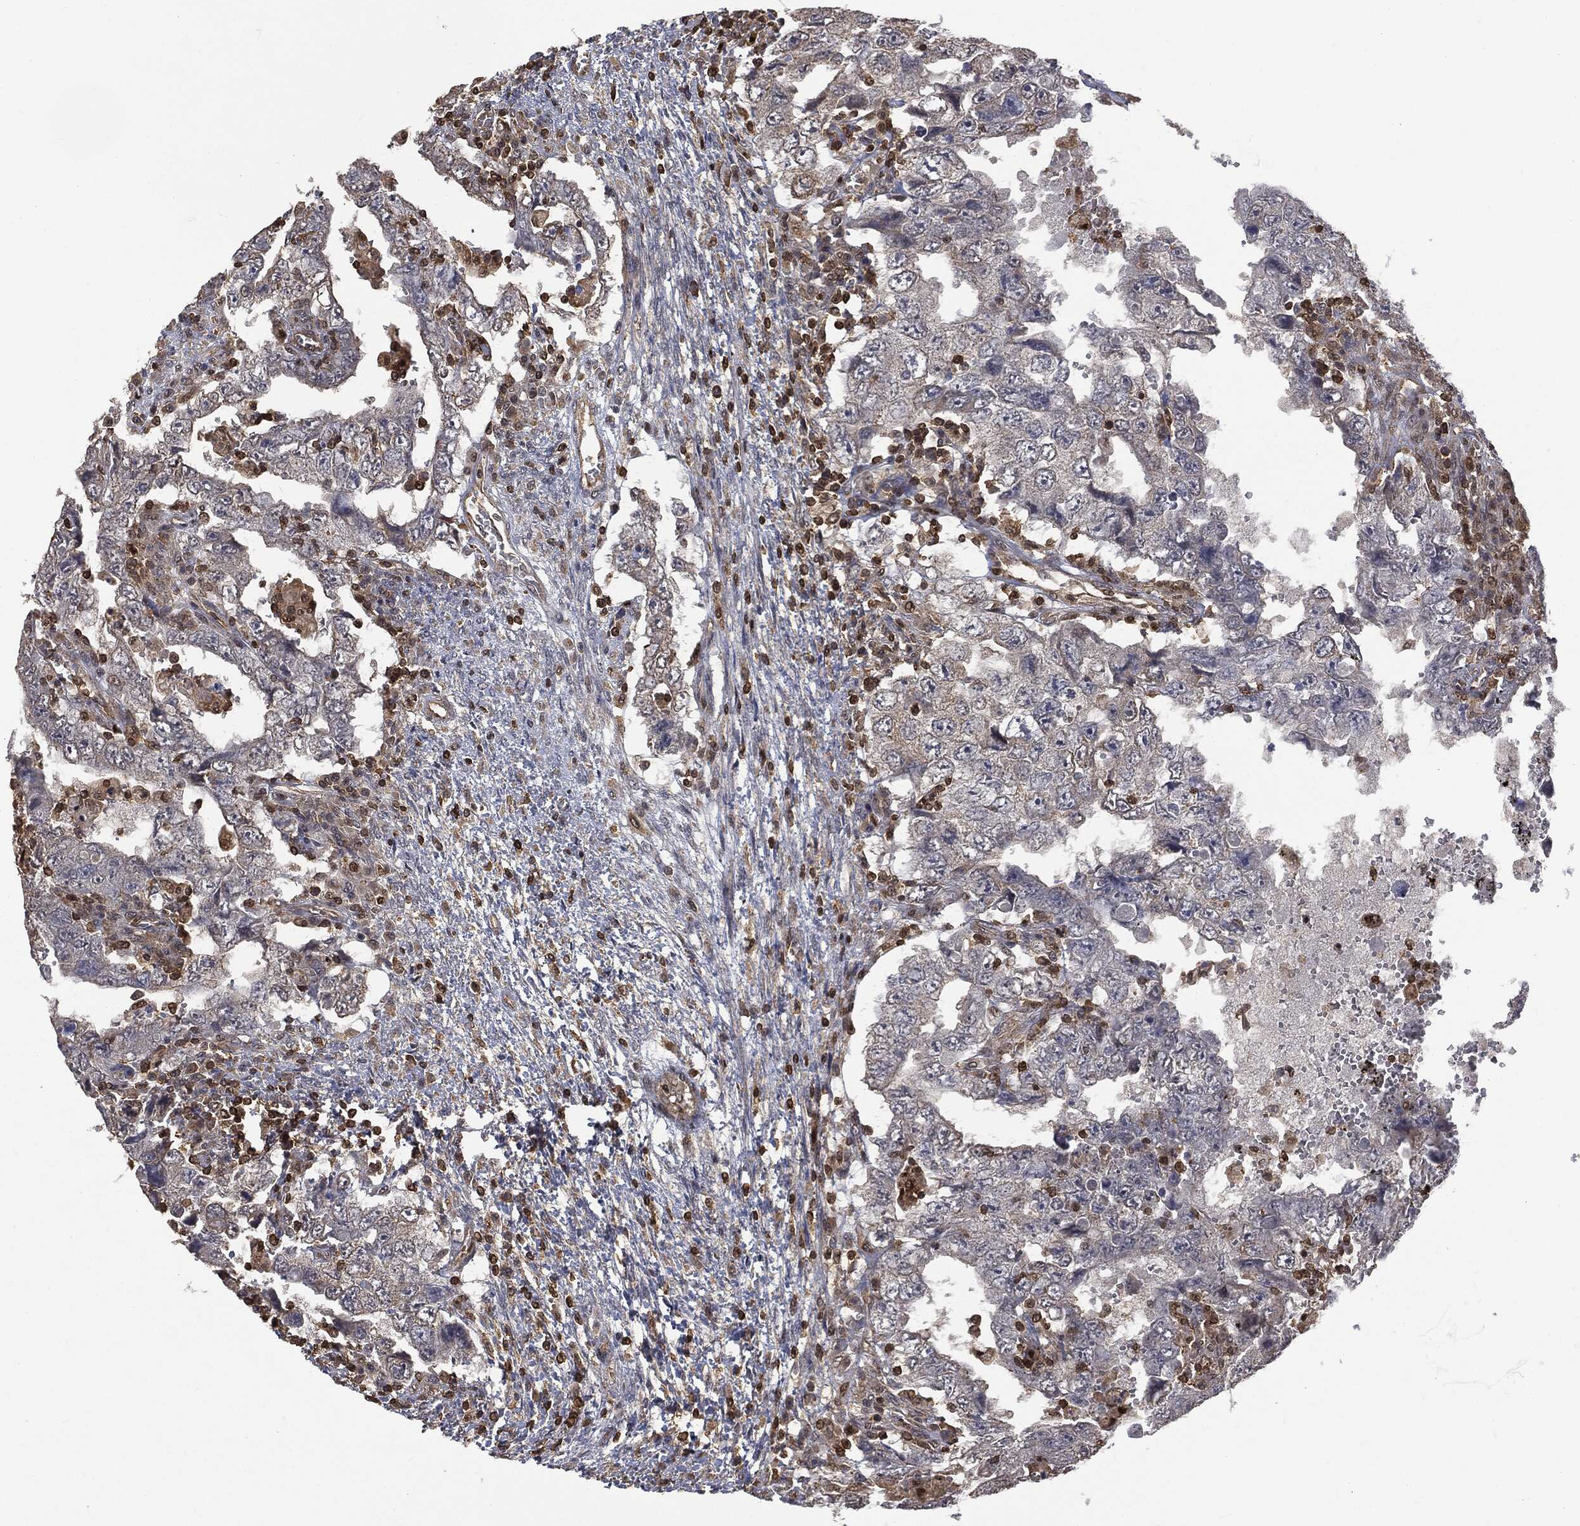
{"staining": {"intensity": "negative", "quantity": "none", "location": "none"}, "tissue": "testis cancer", "cell_type": "Tumor cells", "image_type": "cancer", "snomed": [{"axis": "morphology", "description": "Carcinoma, Embryonal, NOS"}, {"axis": "topography", "description": "Testis"}], "caption": "A high-resolution image shows immunohistochemistry (IHC) staining of testis cancer (embryonal carcinoma), which exhibits no significant staining in tumor cells. (DAB immunohistochemistry (IHC) with hematoxylin counter stain).", "gene": "PSMB10", "patient": {"sex": "male", "age": 26}}